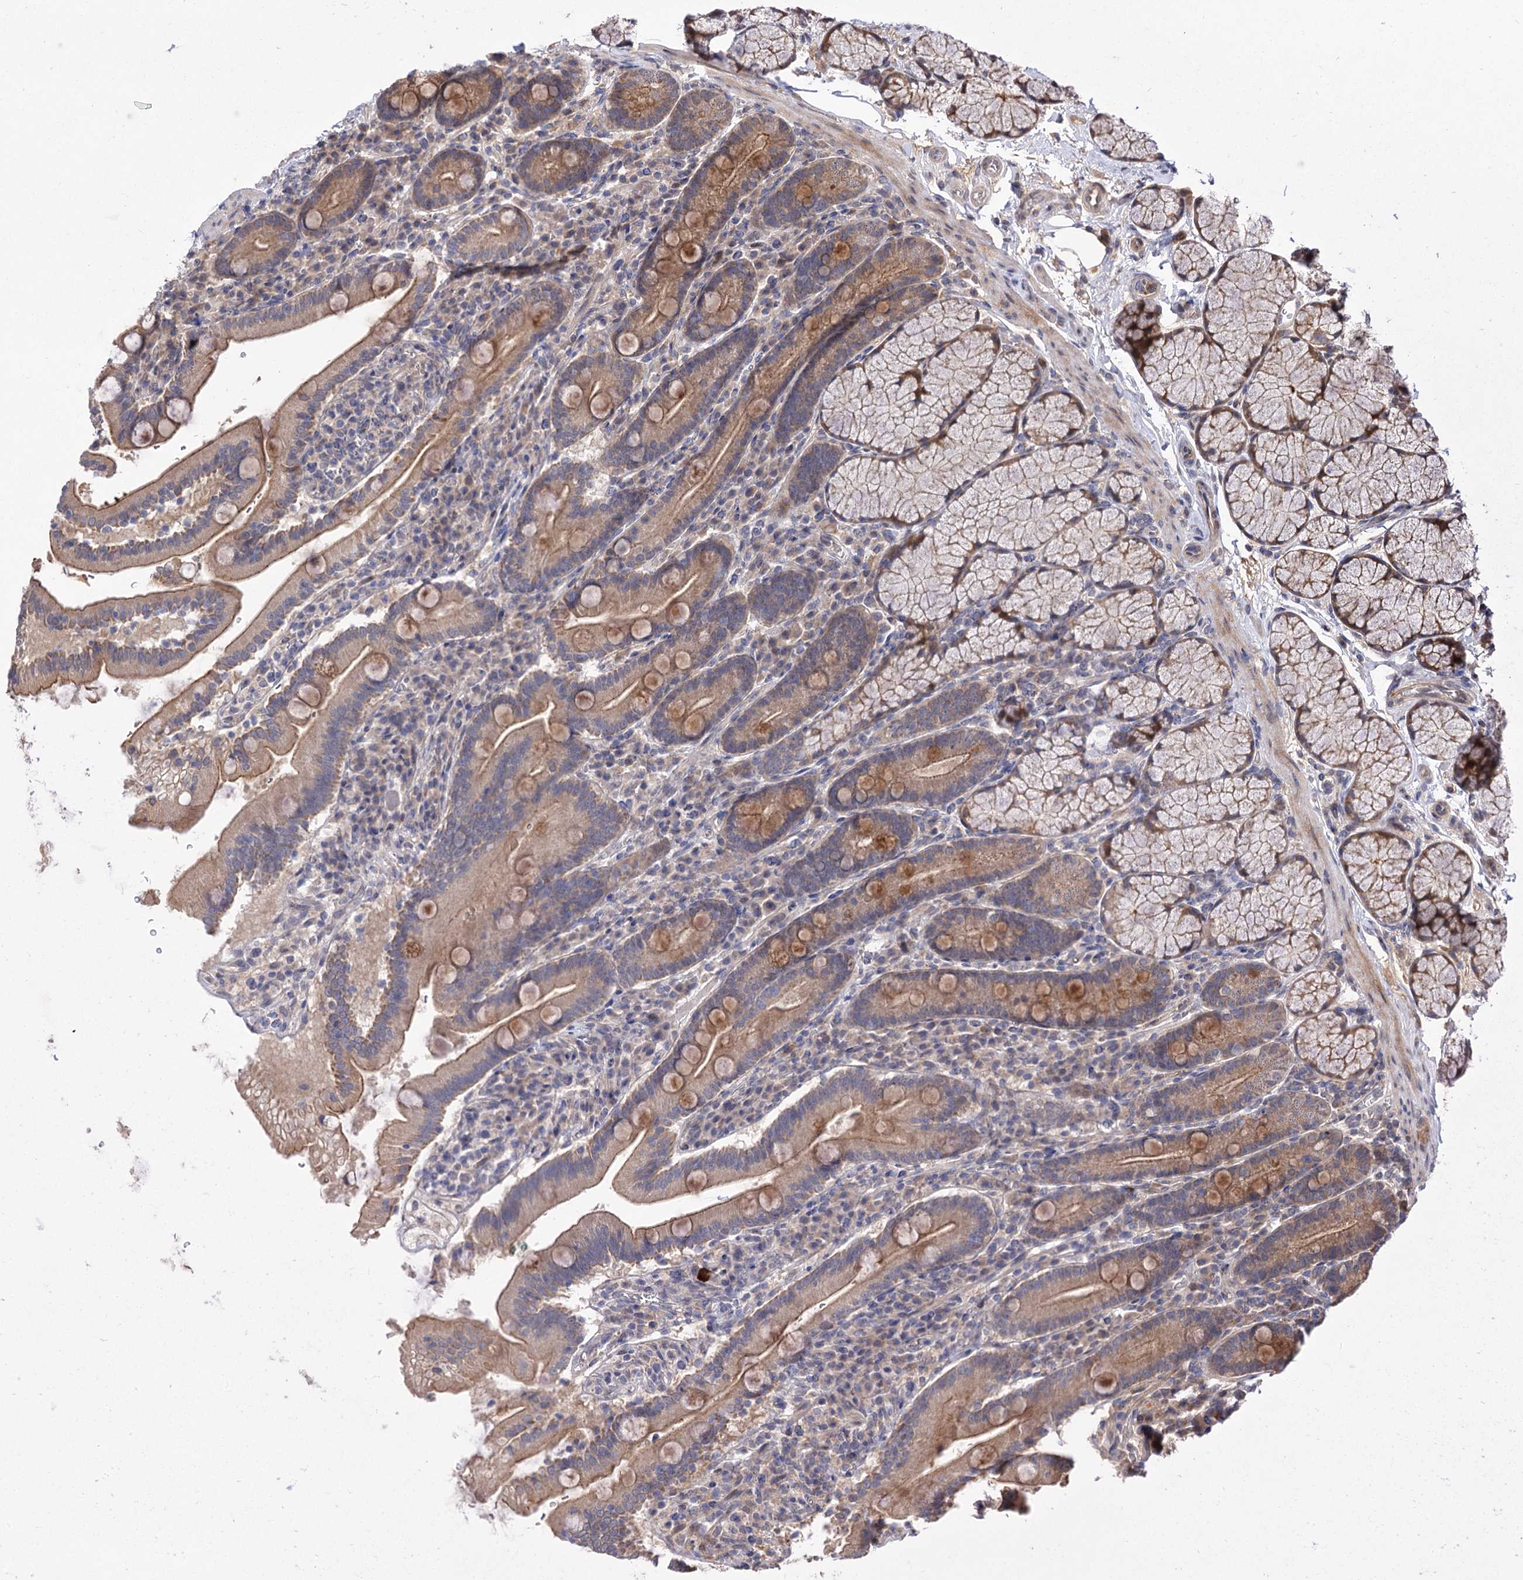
{"staining": {"intensity": "moderate", "quantity": ">75%", "location": "cytoplasmic/membranous"}, "tissue": "duodenum", "cell_type": "Glandular cells", "image_type": "normal", "snomed": [{"axis": "morphology", "description": "Normal tissue, NOS"}, {"axis": "topography", "description": "Duodenum"}], "caption": "Approximately >75% of glandular cells in unremarkable duodenum exhibit moderate cytoplasmic/membranous protein positivity as visualized by brown immunohistochemical staining.", "gene": "FBXW8", "patient": {"sex": "male", "age": 35}}